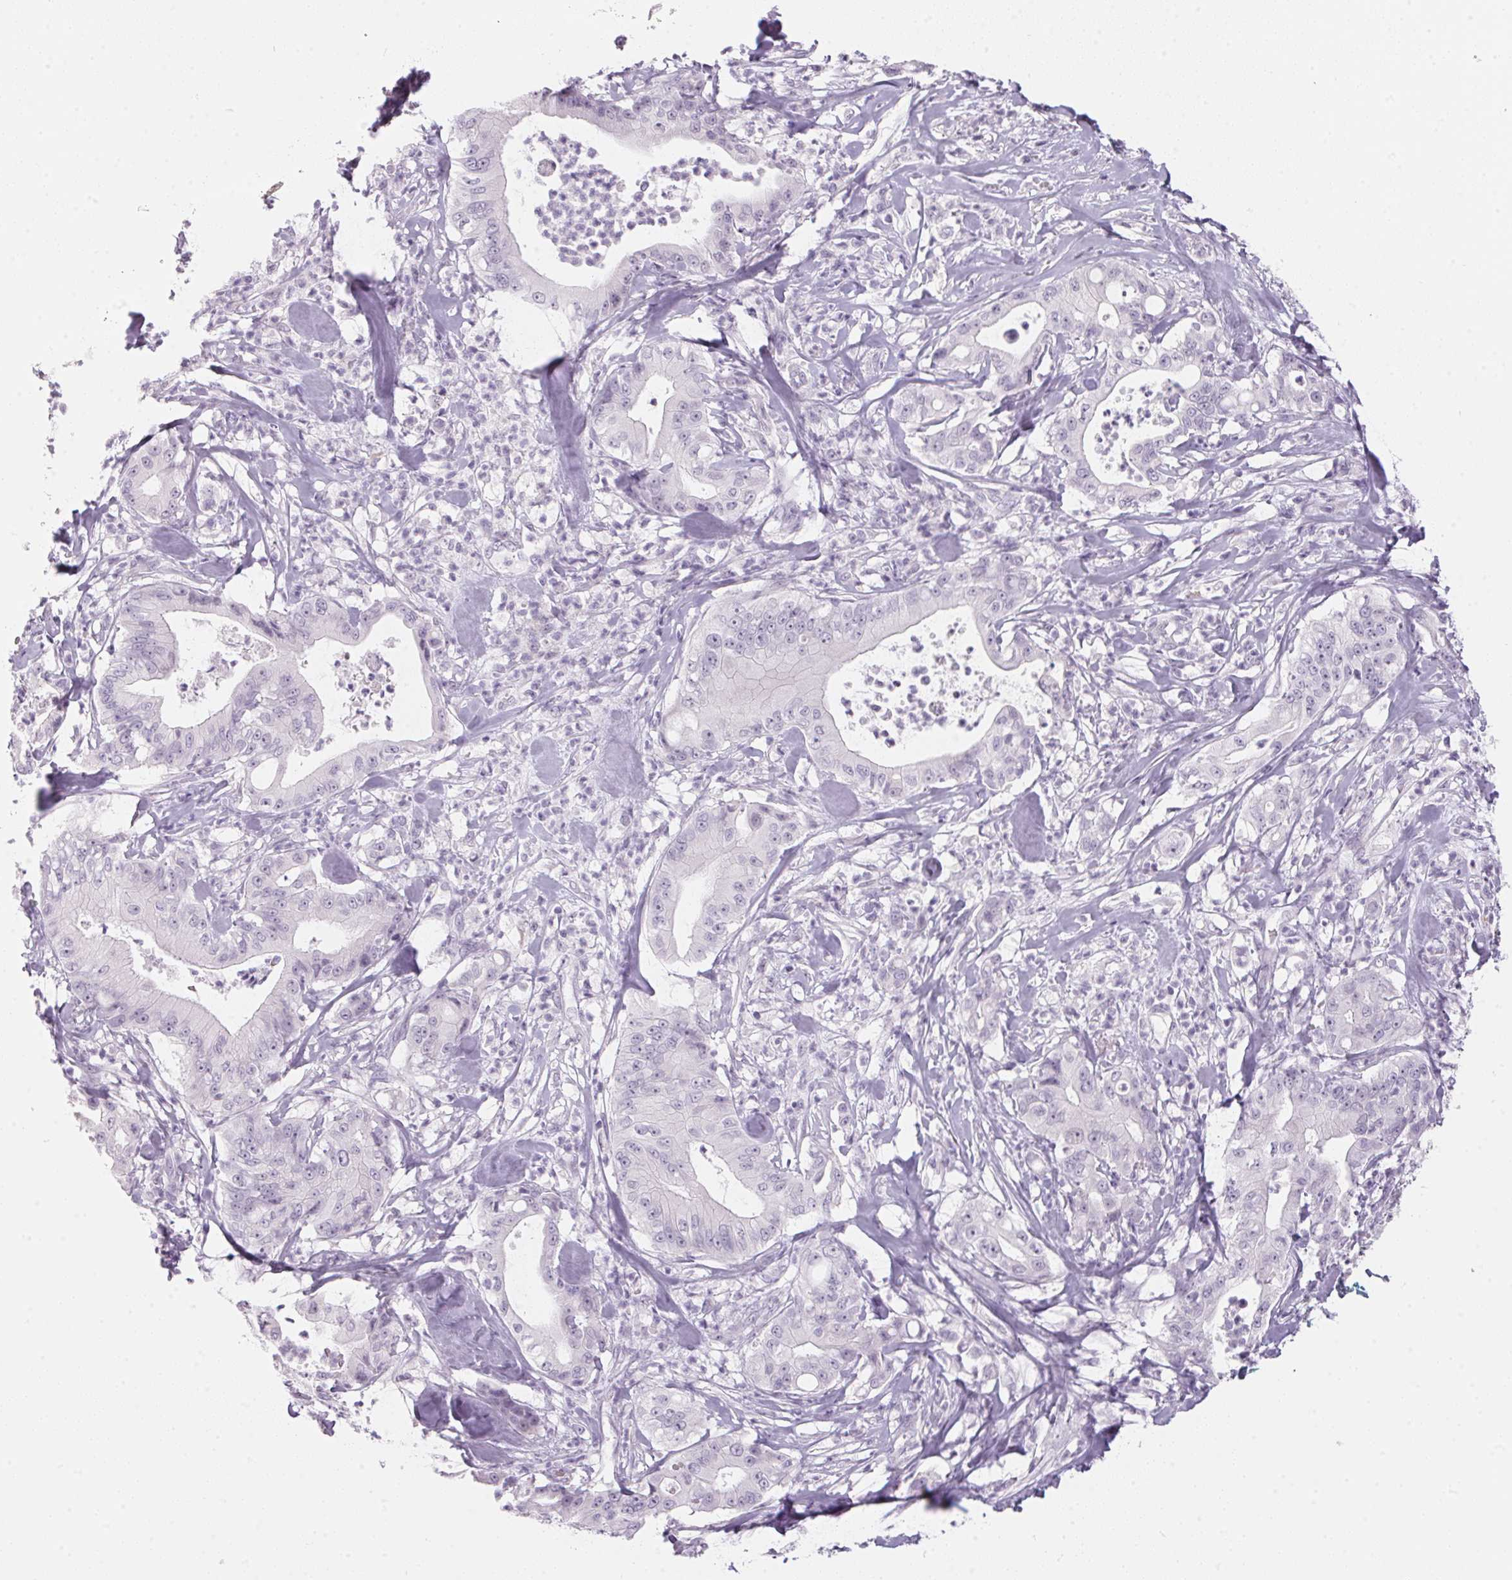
{"staining": {"intensity": "negative", "quantity": "none", "location": "none"}, "tissue": "pancreatic cancer", "cell_type": "Tumor cells", "image_type": "cancer", "snomed": [{"axis": "morphology", "description": "Adenocarcinoma, NOS"}, {"axis": "topography", "description": "Pancreas"}], "caption": "IHC of pancreatic cancer exhibits no expression in tumor cells.", "gene": "CADPS", "patient": {"sex": "male", "age": 71}}